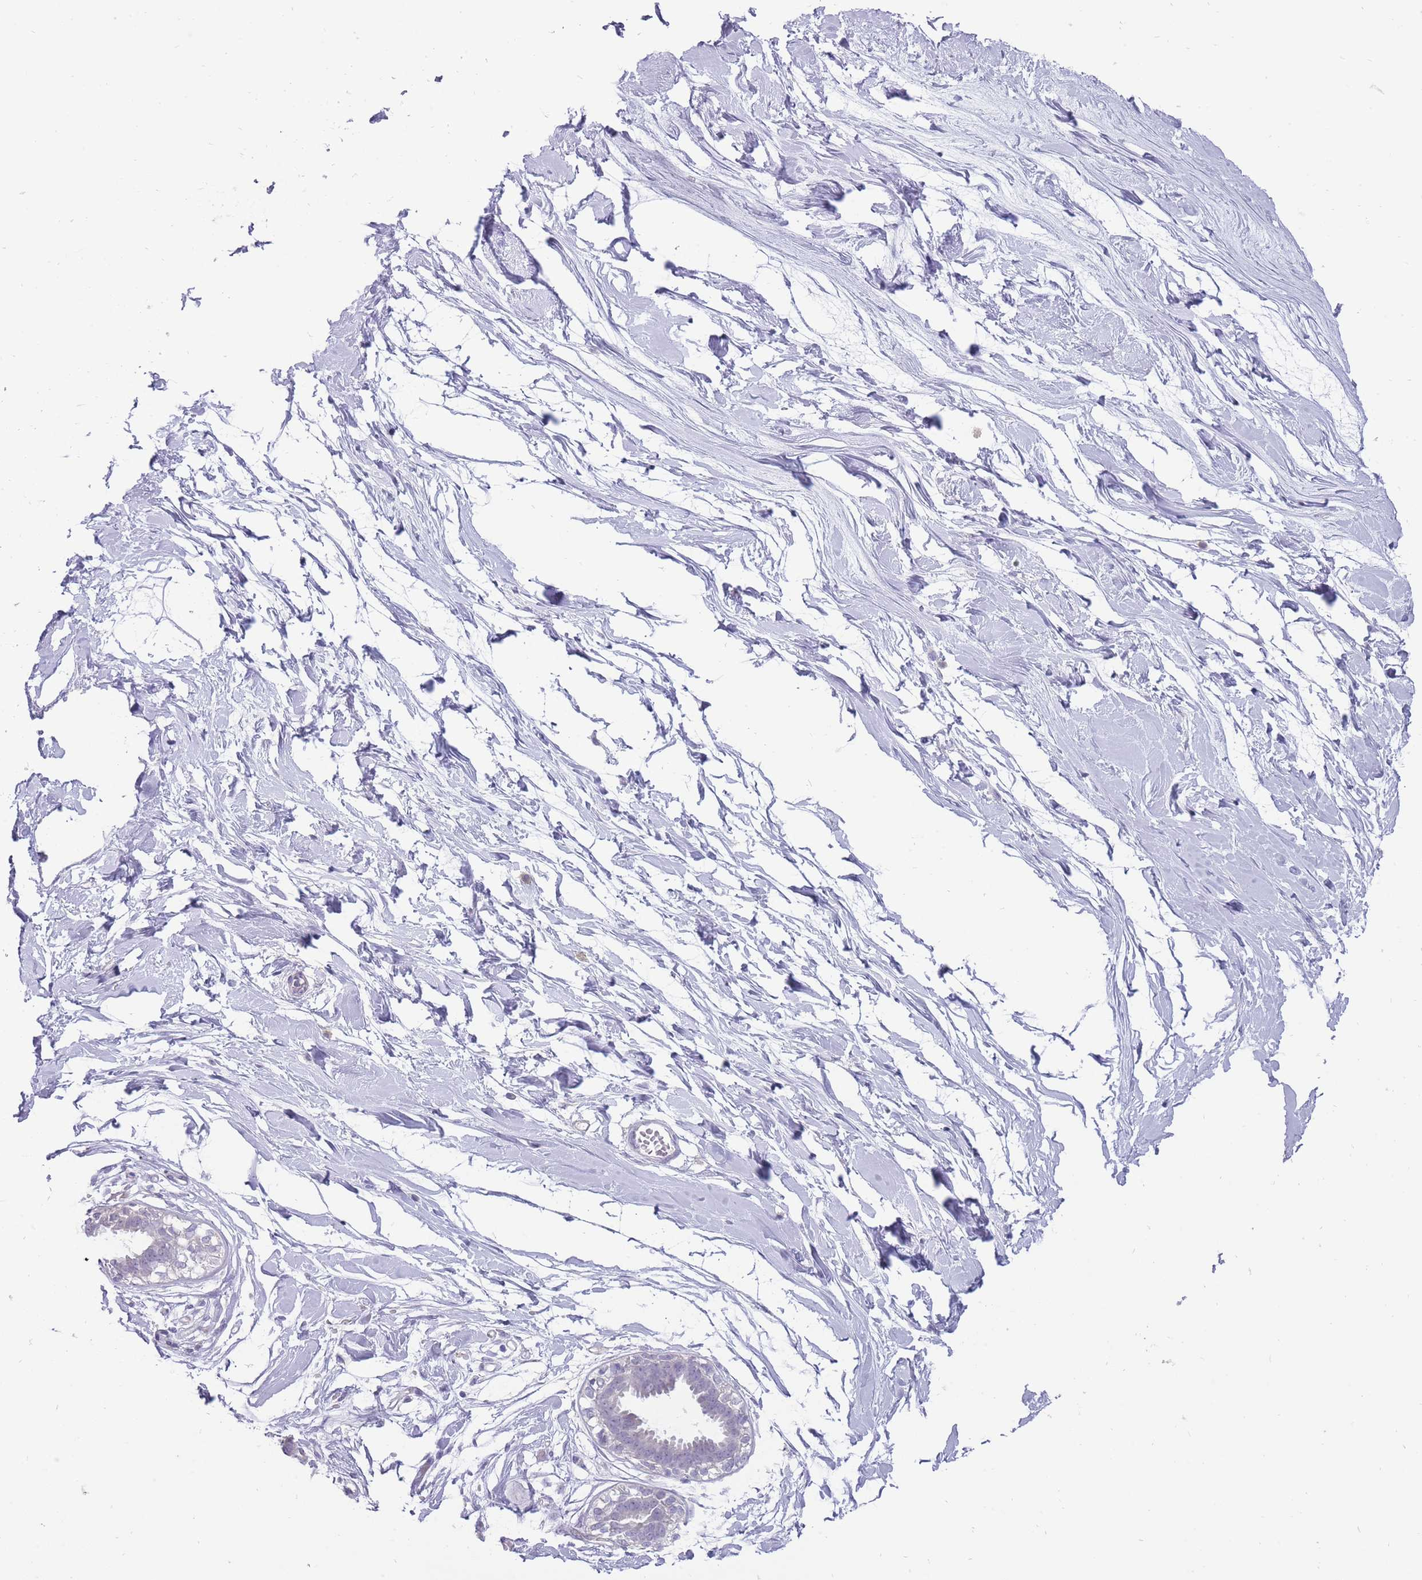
{"staining": {"intensity": "negative", "quantity": "none", "location": "none"}, "tissue": "breast", "cell_type": "Adipocytes", "image_type": "normal", "snomed": [{"axis": "morphology", "description": "Normal tissue, NOS"}, {"axis": "topography", "description": "Breast"}], "caption": "A high-resolution histopathology image shows immunohistochemistry staining of normal breast, which shows no significant staining in adipocytes. Nuclei are stained in blue.", "gene": "ERICH4", "patient": {"sex": "female", "age": 45}}